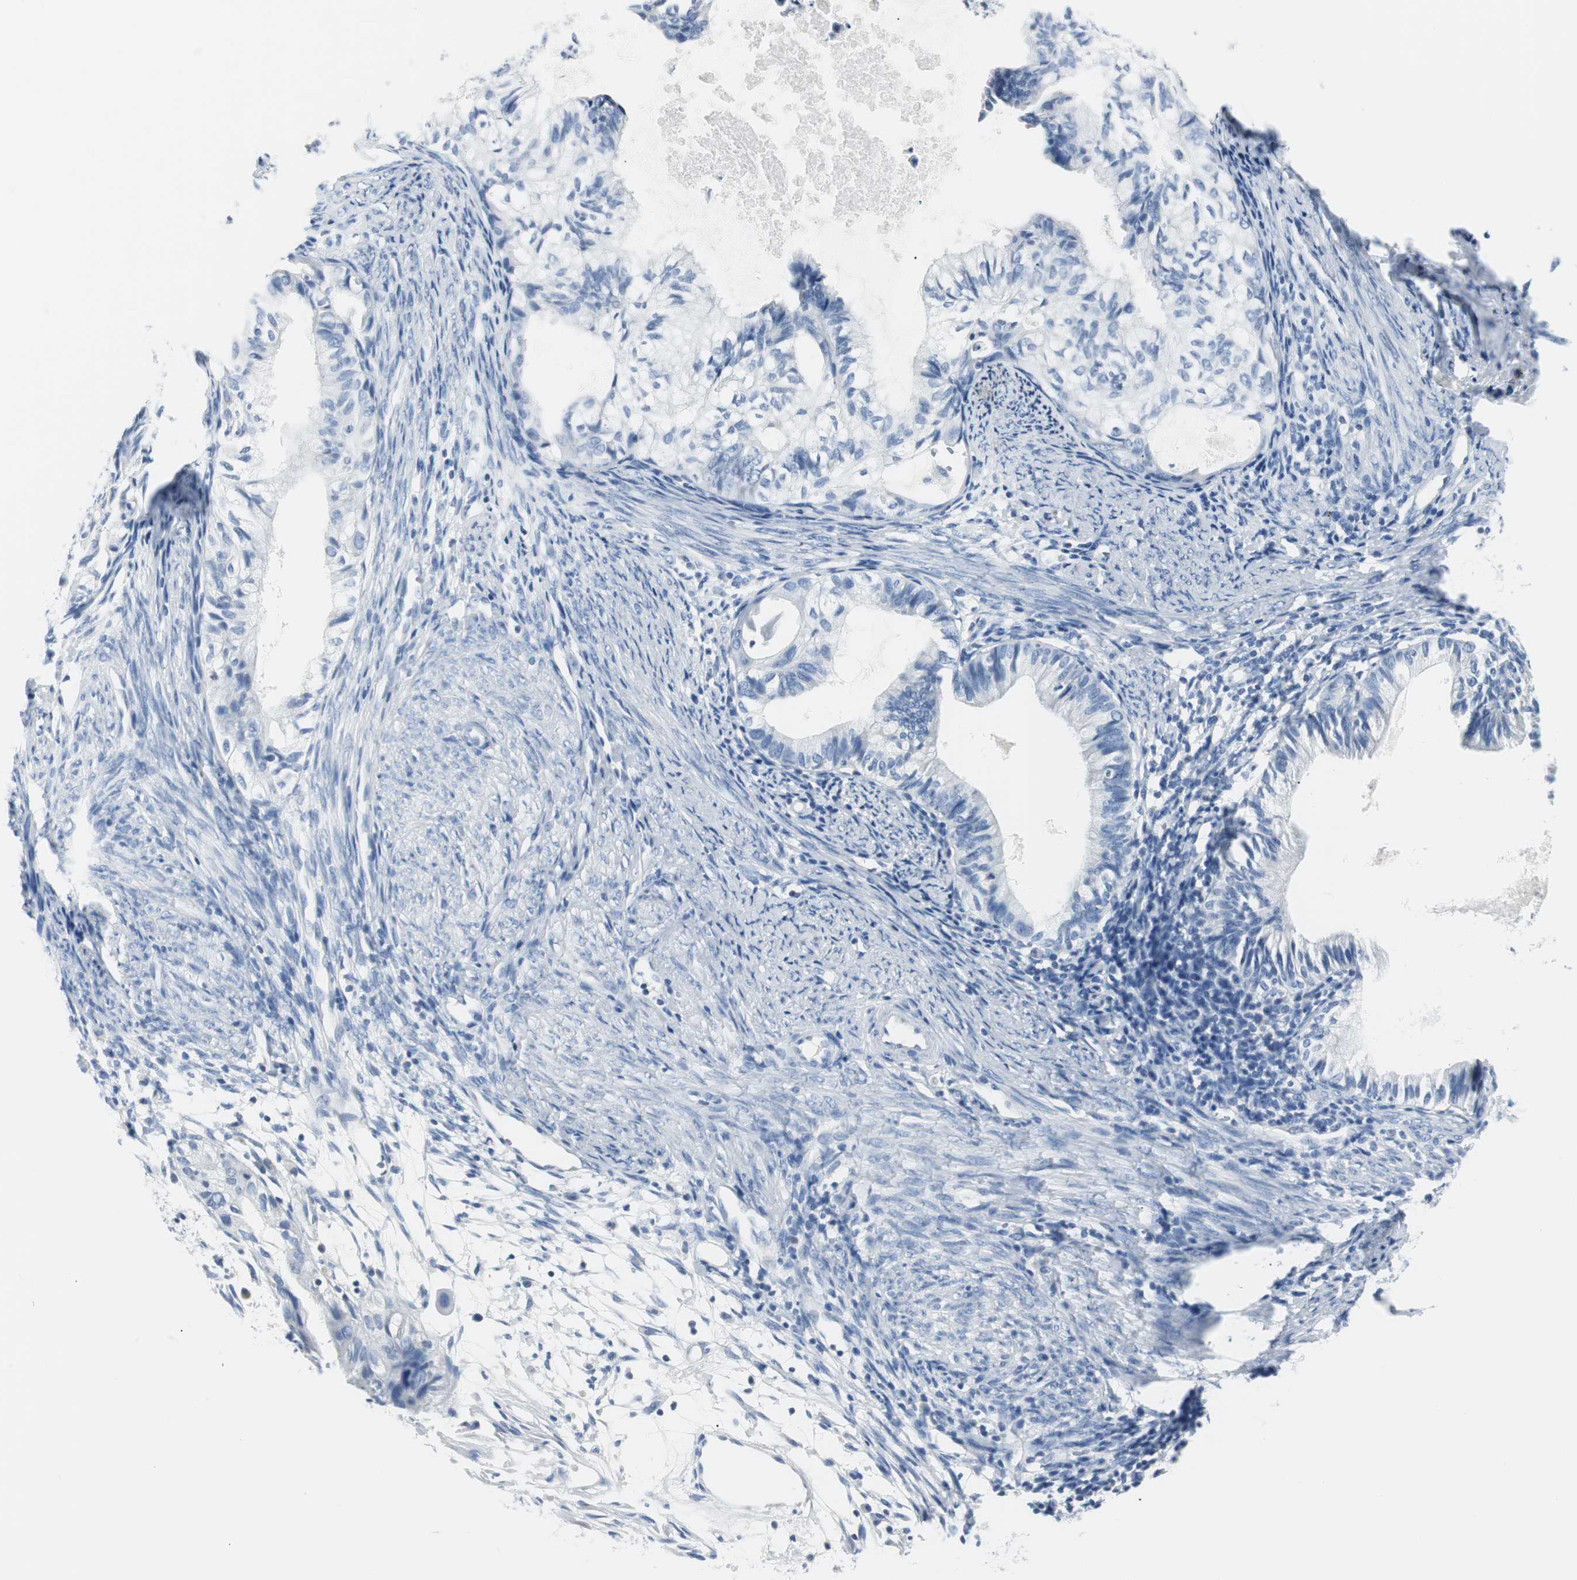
{"staining": {"intensity": "negative", "quantity": "none", "location": "none"}, "tissue": "cervical cancer", "cell_type": "Tumor cells", "image_type": "cancer", "snomed": [{"axis": "morphology", "description": "Normal tissue, NOS"}, {"axis": "morphology", "description": "Adenocarcinoma, NOS"}, {"axis": "topography", "description": "Cervix"}, {"axis": "topography", "description": "Endometrium"}], "caption": "There is no significant staining in tumor cells of adenocarcinoma (cervical).", "gene": "GAP43", "patient": {"sex": "female", "age": 86}}